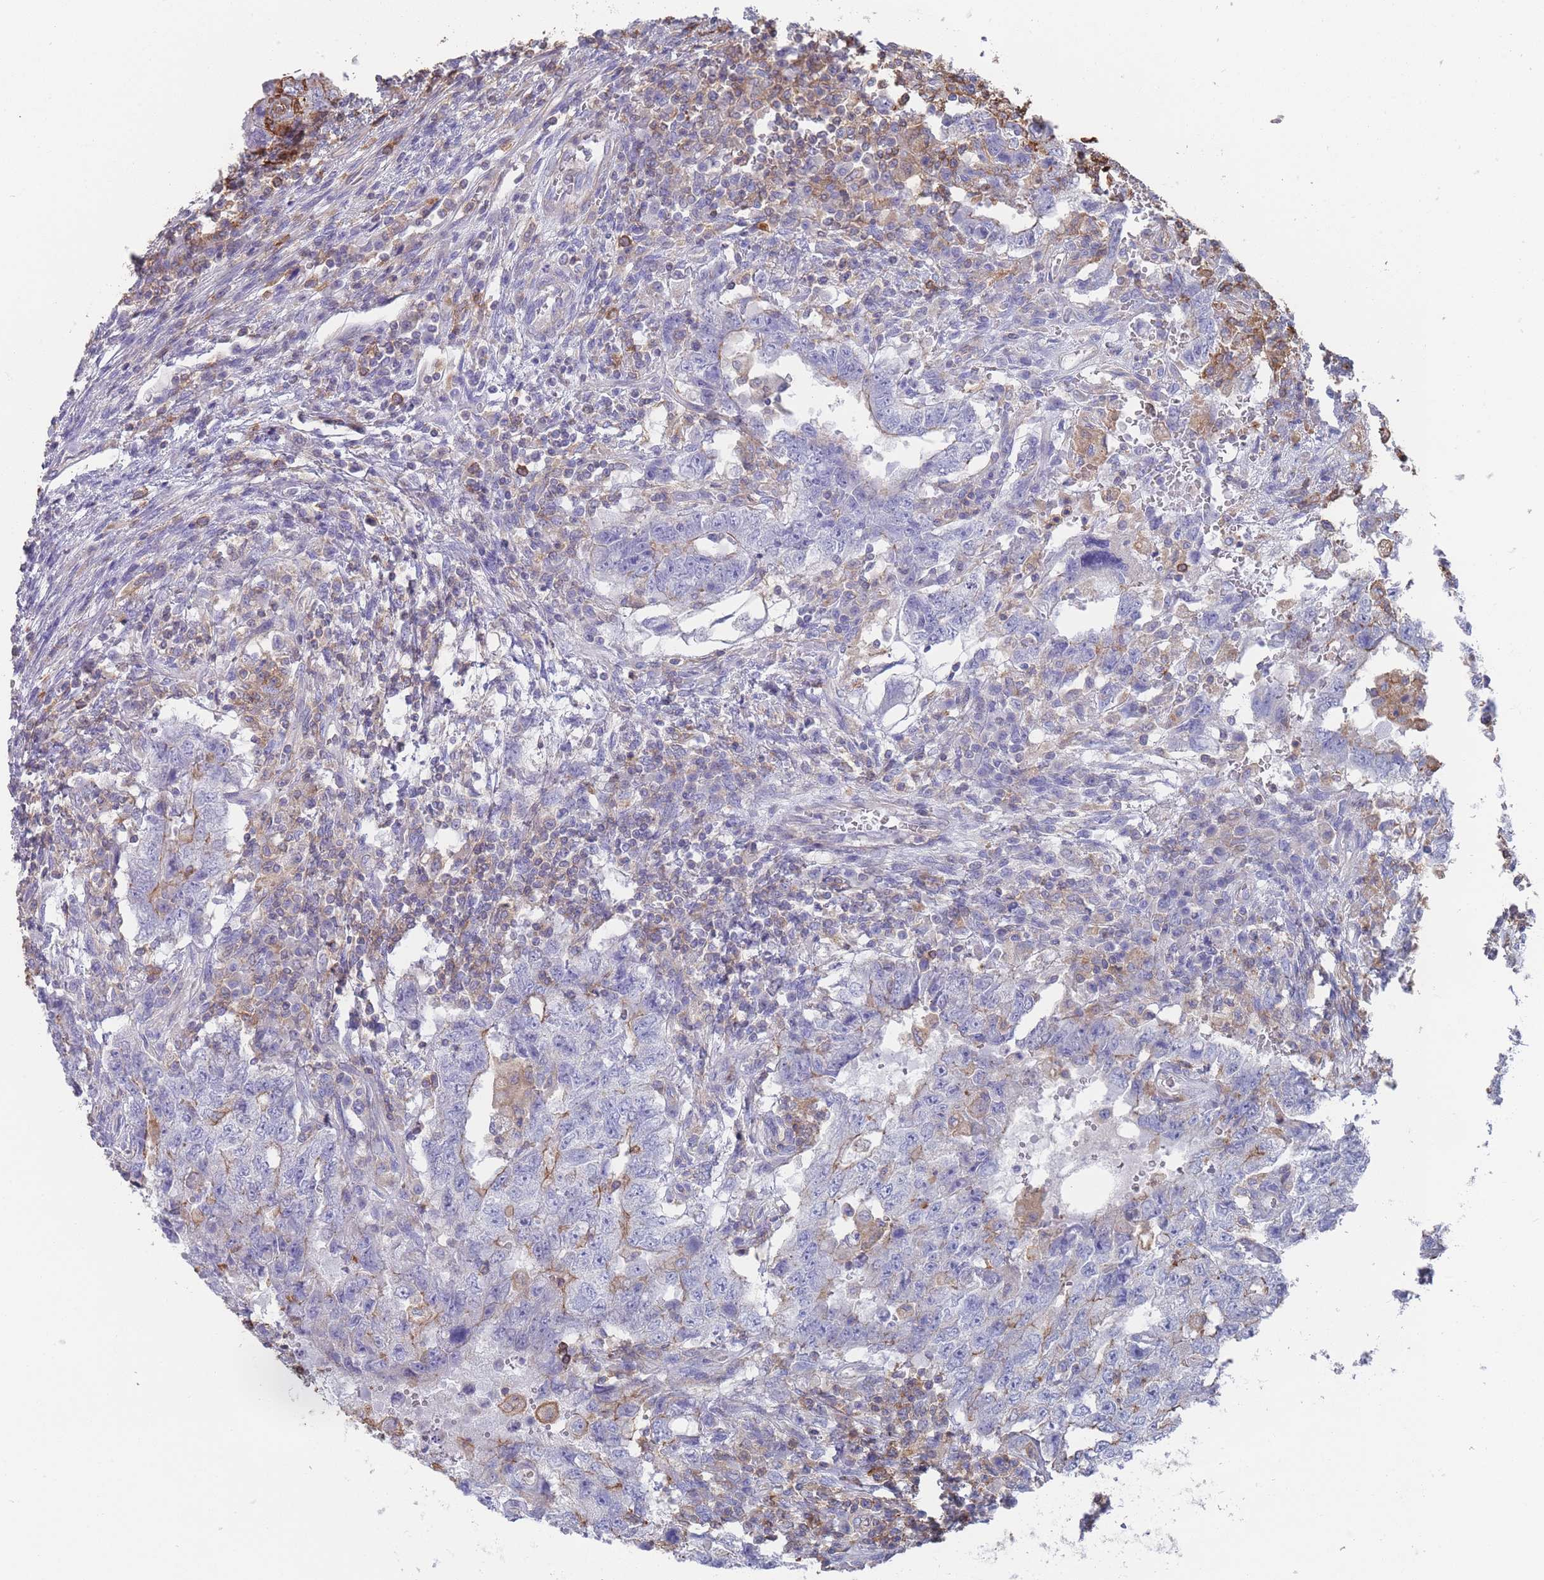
{"staining": {"intensity": "weak", "quantity": "<25%", "location": "cytoplasmic/membranous"}, "tissue": "testis cancer", "cell_type": "Tumor cells", "image_type": "cancer", "snomed": [{"axis": "morphology", "description": "Carcinoma, Embryonal, NOS"}, {"axis": "topography", "description": "Testis"}], "caption": "Immunohistochemistry (IHC) of human testis embryonal carcinoma demonstrates no expression in tumor cells.", "gene": "SCCPDH", "patient": {"sex": "male", "age": 26}}